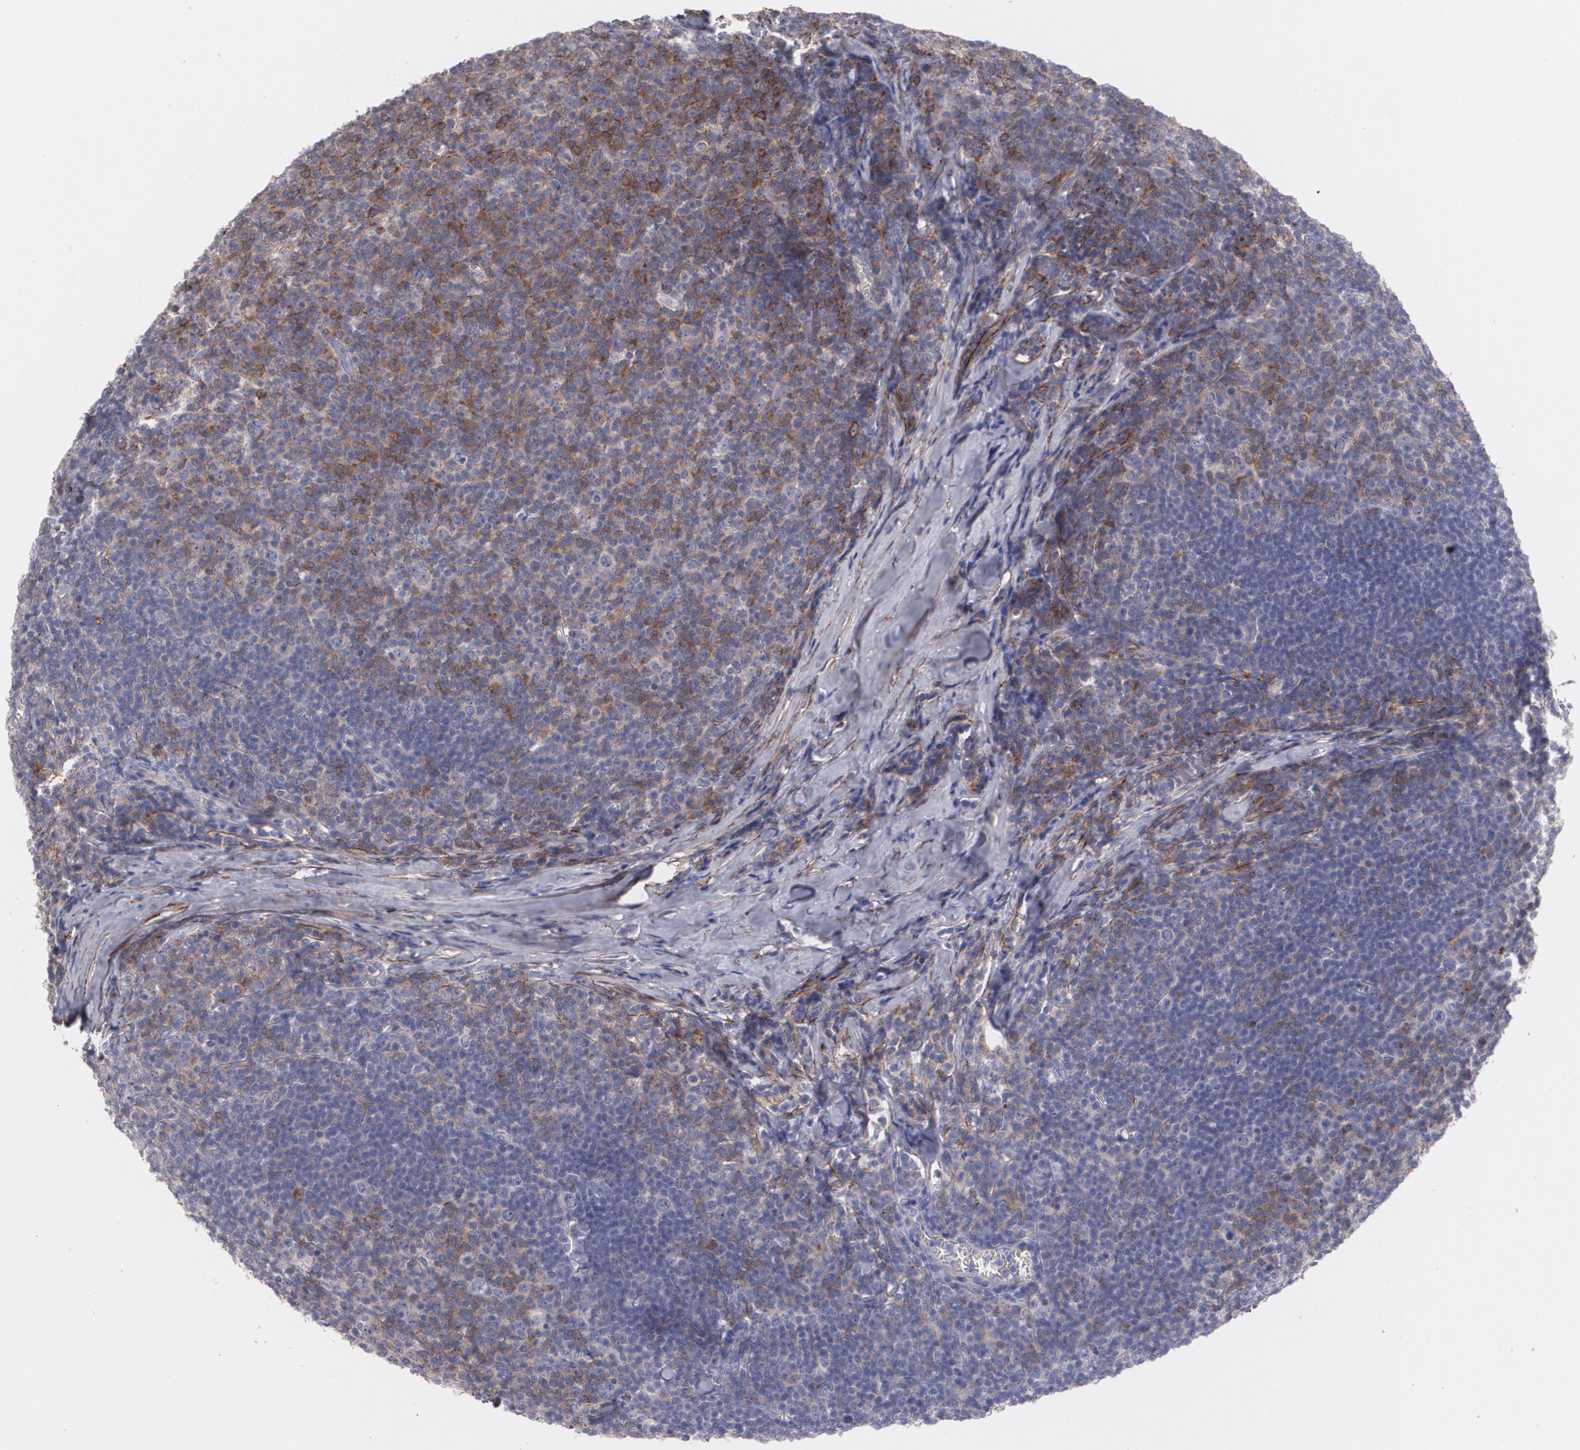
{"staining": {"intensity": "moderate", "quantity": "<25%", "location": "cytoplasmic/membranous"}, "tissue": "lymphoma", "cell_type": "Tumor cells", "image_type": "cancer", "snomed": [{"axis": "morphology", "description": "Malignant lymphoma, non-Hodgkin's type, Low grade"}, {"axis": "topography", "description": "Lymph node"}], "caption": "This is a histology image of immunohistochemistry staining of low-grade malignant lymphoma, non-Hodgkin's type, which shows moderate positivity in the cytoplasmic/membranous of tumor cells.", "gene": "FBLN1", "patient": {"sex": "male", "age": 74}}